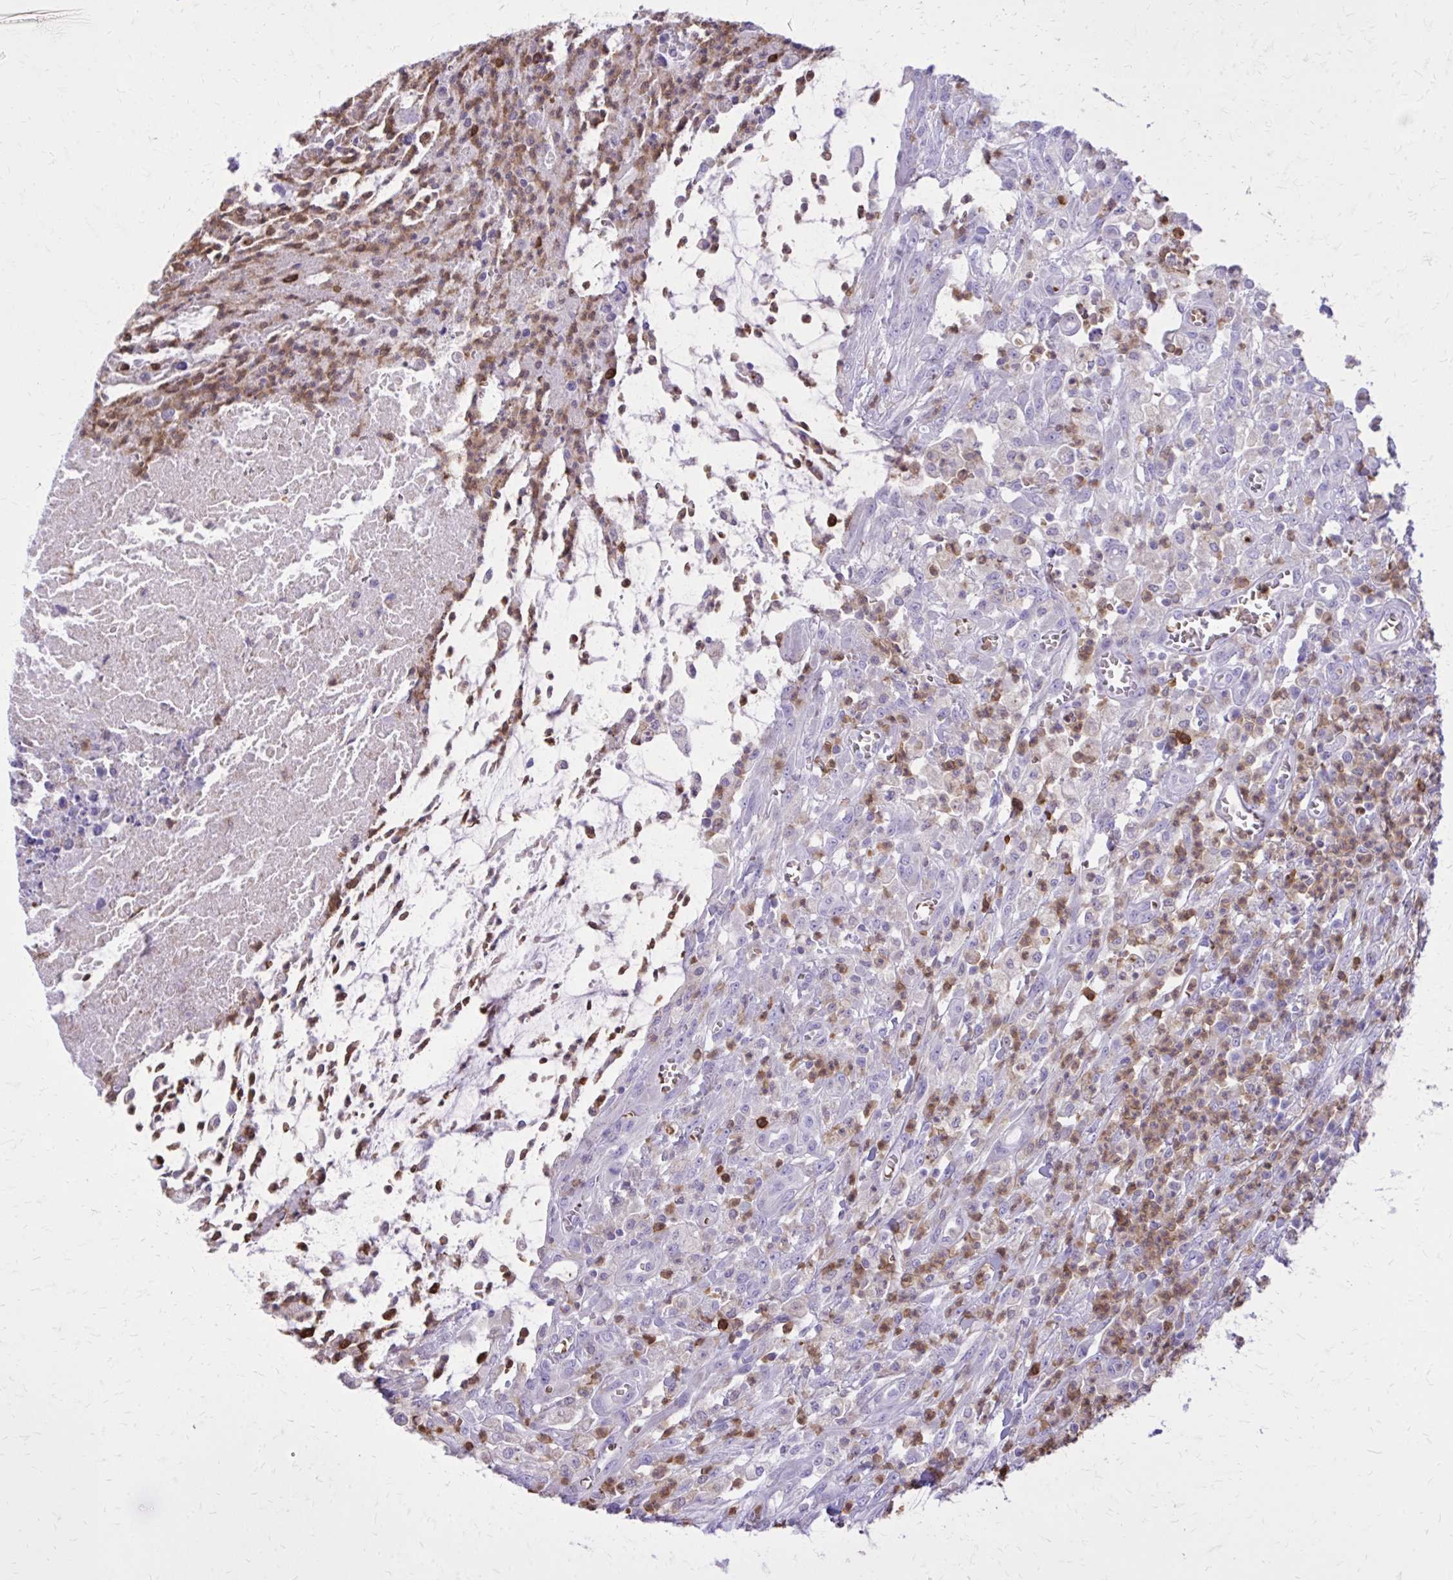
{"staining": {"intensity": "negative", "quantity": "none", "location": "none"}, "tissue": "colorectal cancer", "cell_type": "Tumor cells", "image_type": "cancer", "snomed": [{"axis": "morphology", "description": "Adenocarcinoma, NOS"}, {"axis": "topography", "description": "Colon"}], "caption": "High power microscopy histopathology image of an IHC photomicrograph of adenocarcinoma (colorectal), revealing no significant staining in tumor cells.", "gene": "CAT", "patient": {"sex": "male", "age": 65}}